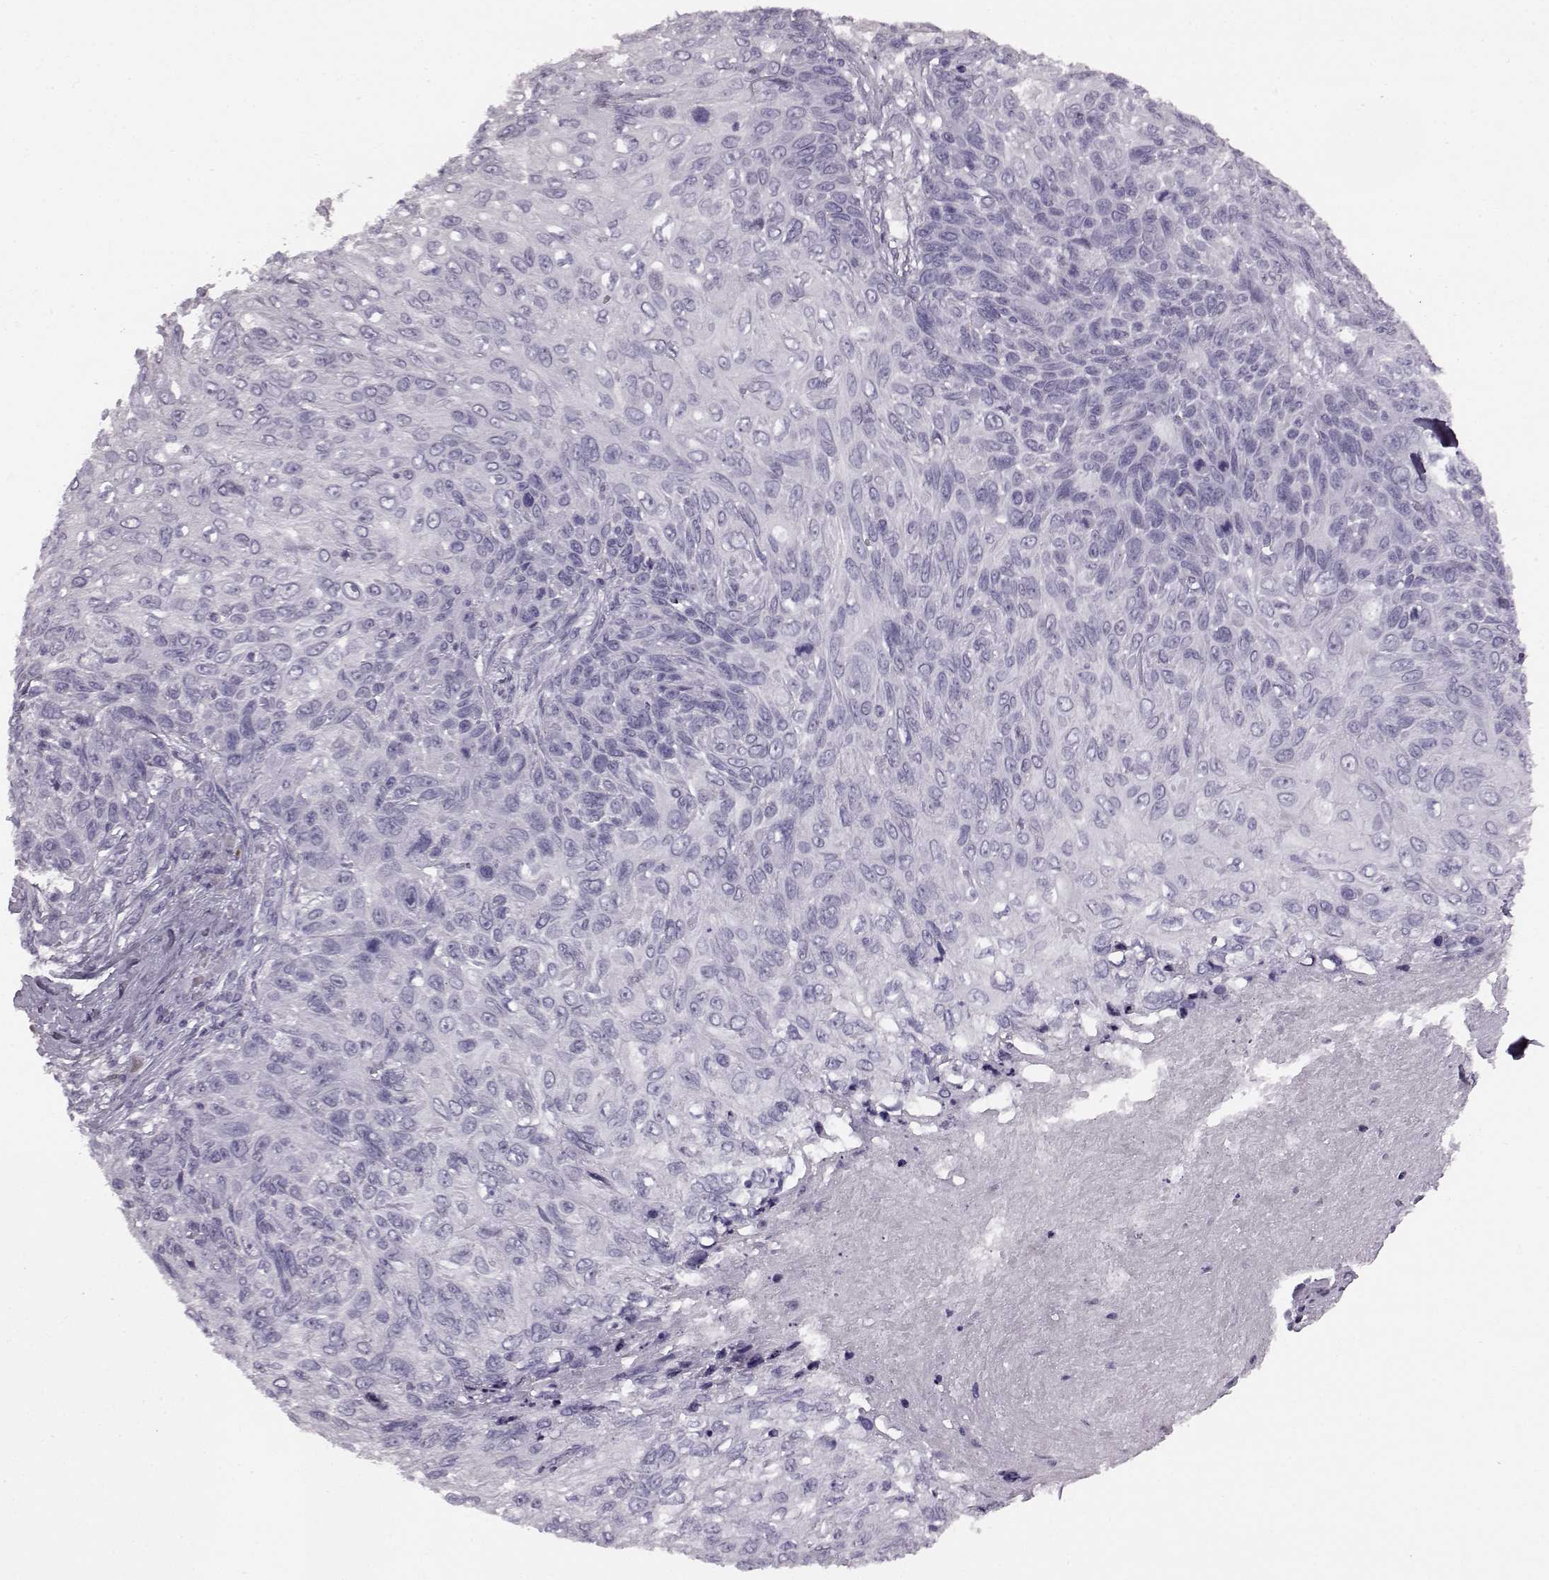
{"staining": {"intensity": "negative", "quantity": "none", "location": "none"}, "tissue": "skin cancer", "cell_type": "Tumor cells", "image_type": "cancer", "snomed": [{"axis": "morphology", "description": "Squamous cell carcinoma, NOS"}, {"axis": "topography", "description": "Skin"}], "caption": "The image shows no significant positivity in tumor cells of squamous cell carcinoma (skin). The staining is performed using DAB (3,3'-diaminobenzidine) brown chromogen with nuclei counter-stained in using hematoxylin.", "gene": "JSRP1", "patient": {"sex": "male", "age": 92}}